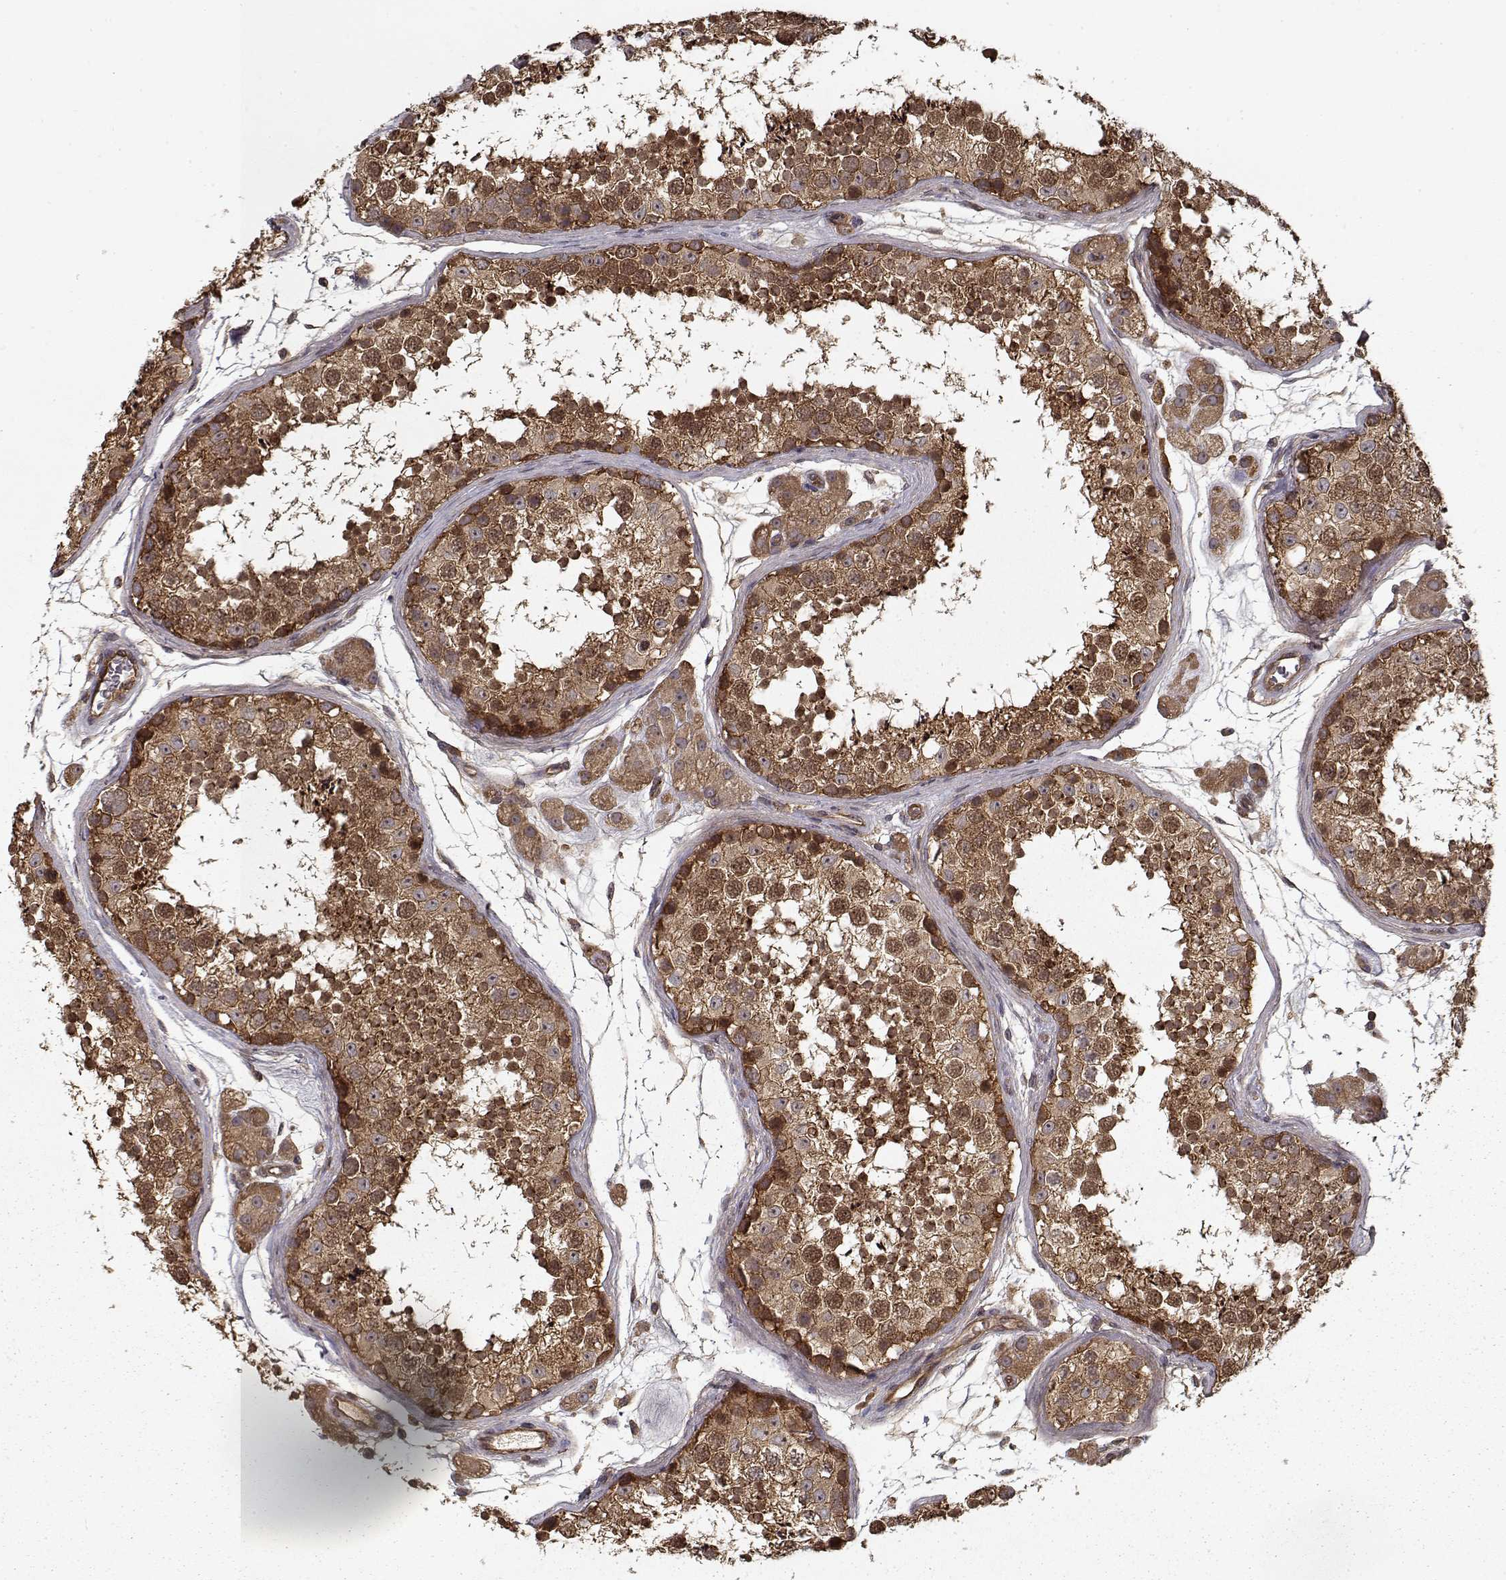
{"staining": {"intensity": "moderate", "quantity": ">75%", "location": "cytoplasmic/membranous,nuclear"}, "tissue": "testis", "cell_type": "Cells in seminiferous ducts", "image_type": "normal", "snomed": [{"axis": "morphology", "description": "Normal tissue, NOS"}, {"axis": "topography", "description": "Testis"}], "caption": "This is an image of IHC staining of normal testis, which shows moderate positivity in the cytoplasmic/membranous,nuclear of cells in seminiferous ducts.", "gene": "PPP1R12A", "patient": {"sex": "male", "age": 41}}